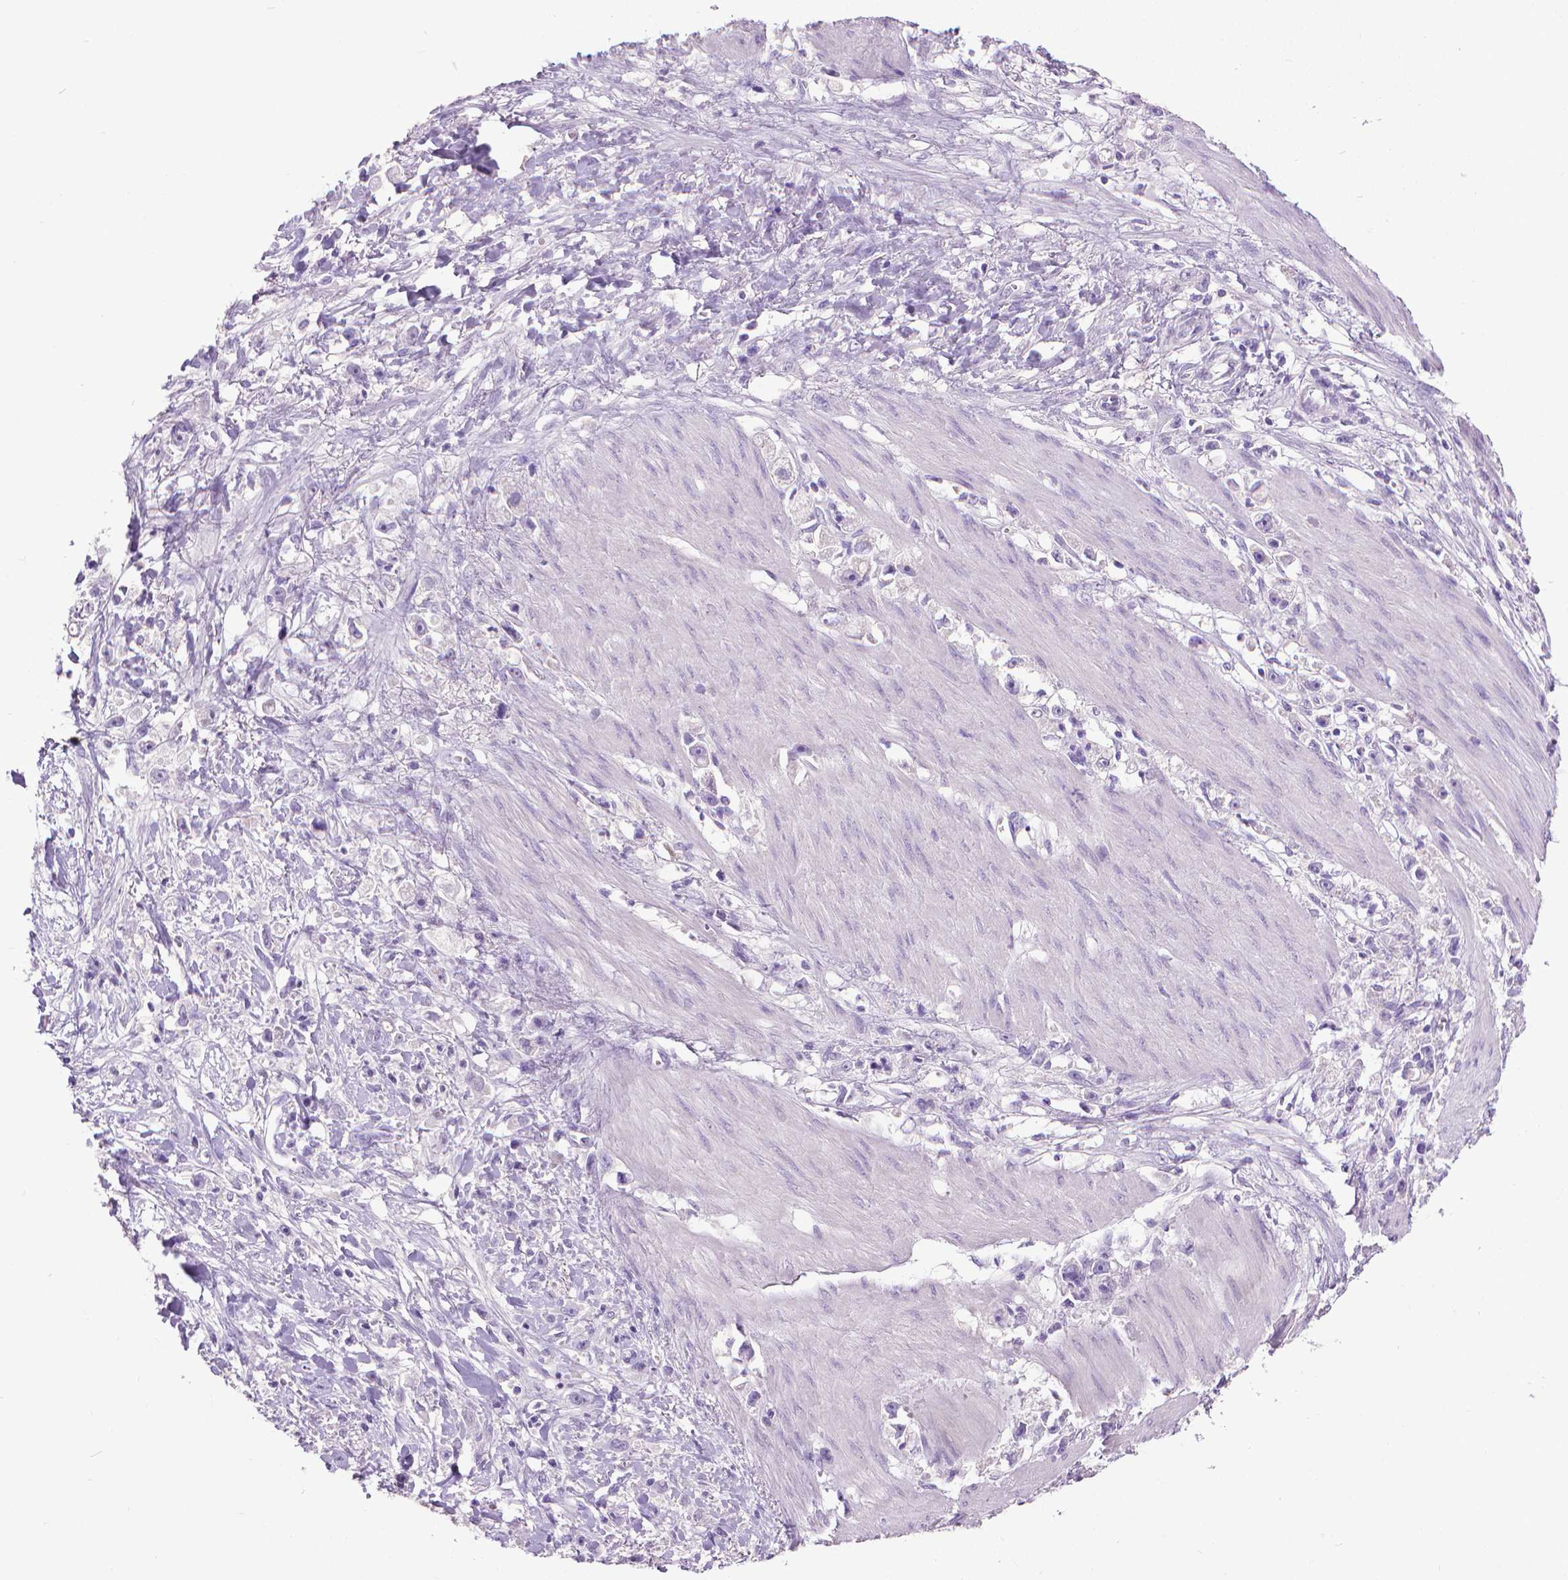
{"staining": {"intensity": "negative", "quantity": "none", "location": "none"}, "tissue": "stomach cancer", "cell_type": "Tumor cells", "image_type": "cancer", "snomed": [{"axis": "morphology", "description": "Adenocarcinoma, NOS"}, {"axis": "topography", "description": "Stomach"}], "caption": "Stomach cancer (adenocarcinoma) was stained to show a protein in brown. There is no significant positivity in tumor cells. (DAB IHC with hematoxylin counter stain).", "gene": "KRT5", "patient": {"sex": "female", "age": 59}}